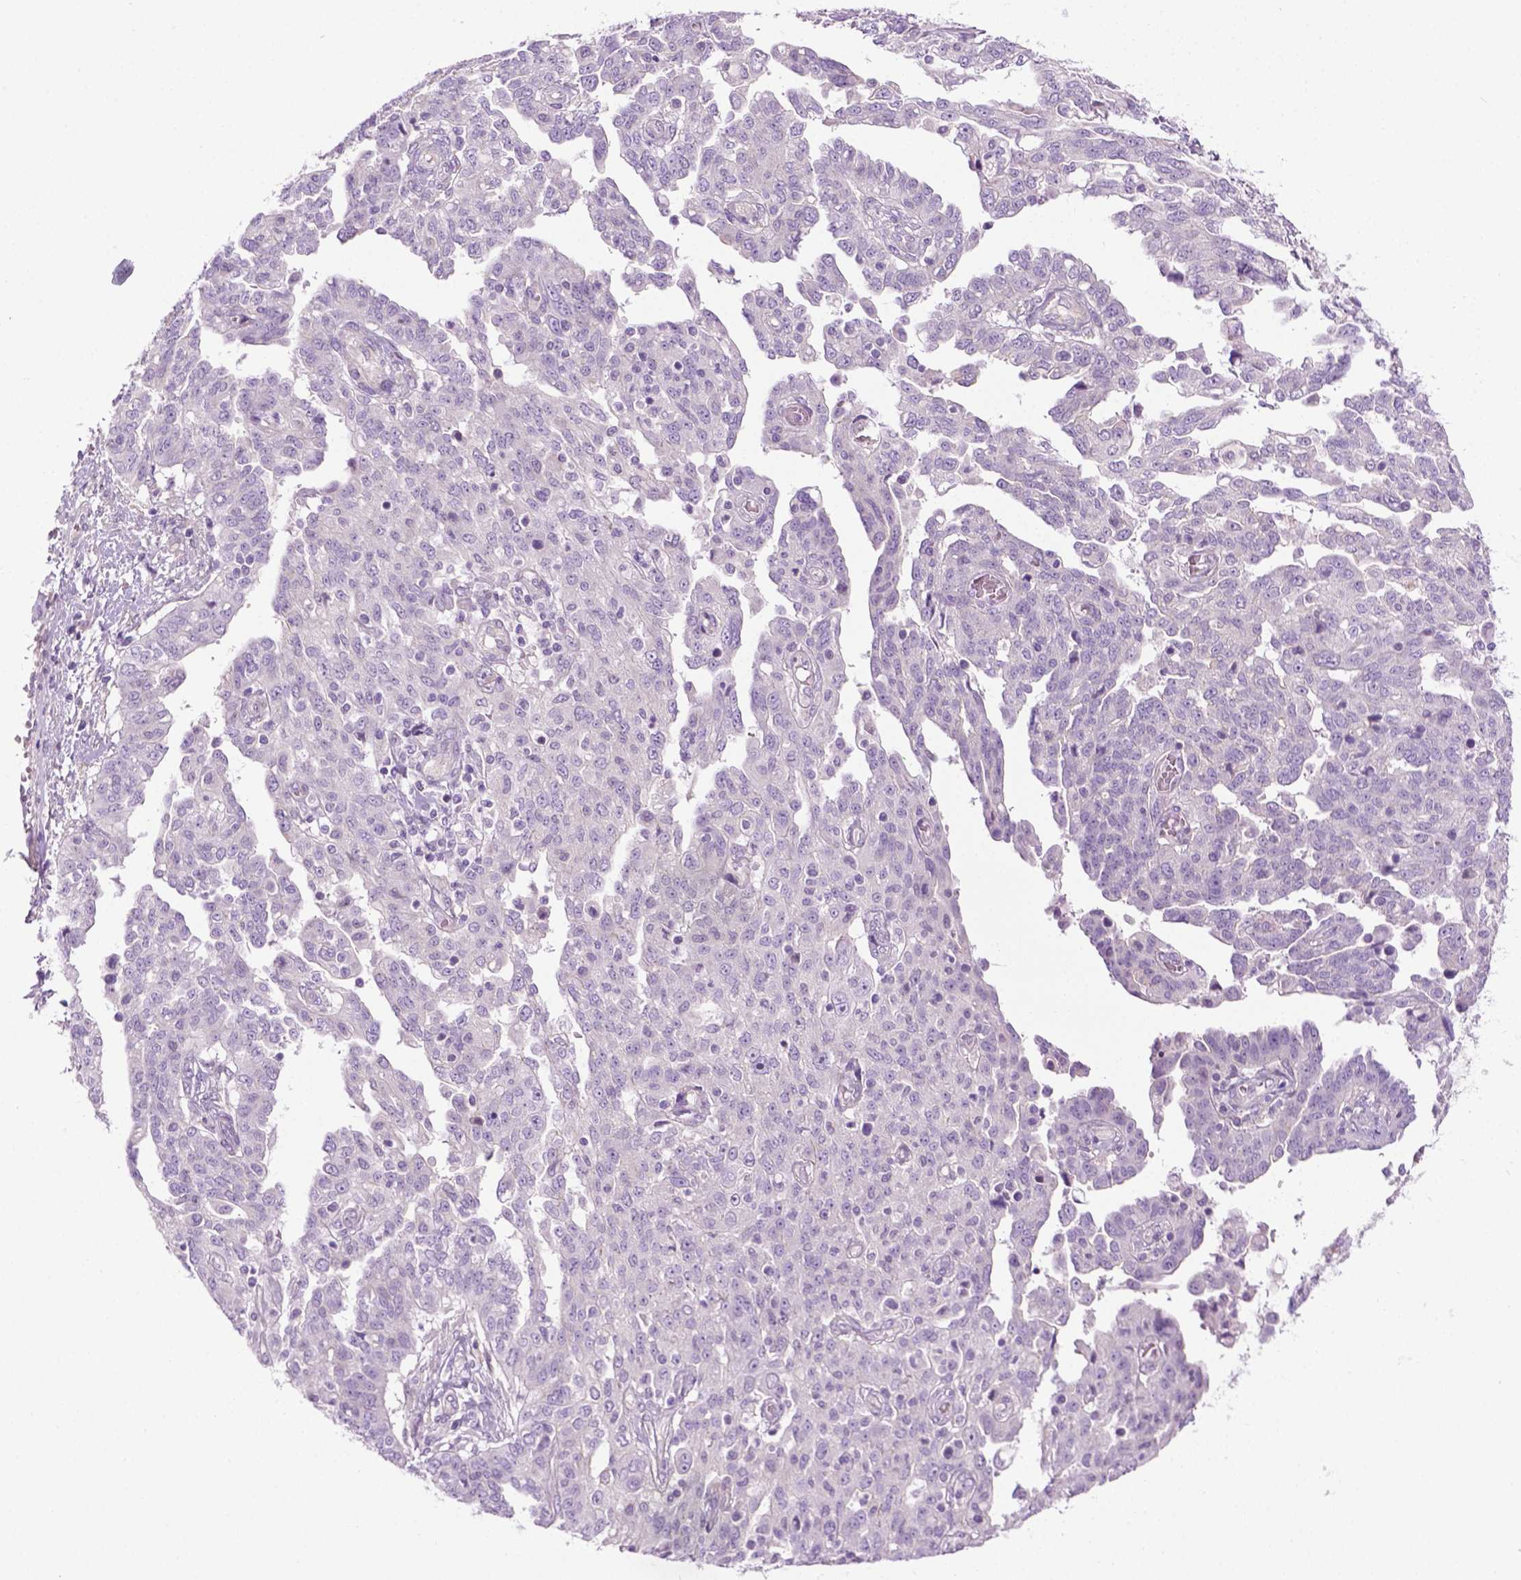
{"staining": {"intensity": "negative", "quantity": "none", "location": "none"}, "tissue": "ovarian cancer", "cell_type": "Tumor cells", "image_type": "cancer", "snomed": [{"axis": "morphology", "description": "Cystadenocarcinoma, serous, NOS"}, {"axis": "topography", "description": "Ovary"}], "caption": "A histopathology image of ovarian cancer stained for a protein shows no brown staining in tumor cells.", "gene": "SPECC1L", "patient": {"sex": "female", "age": 67}}